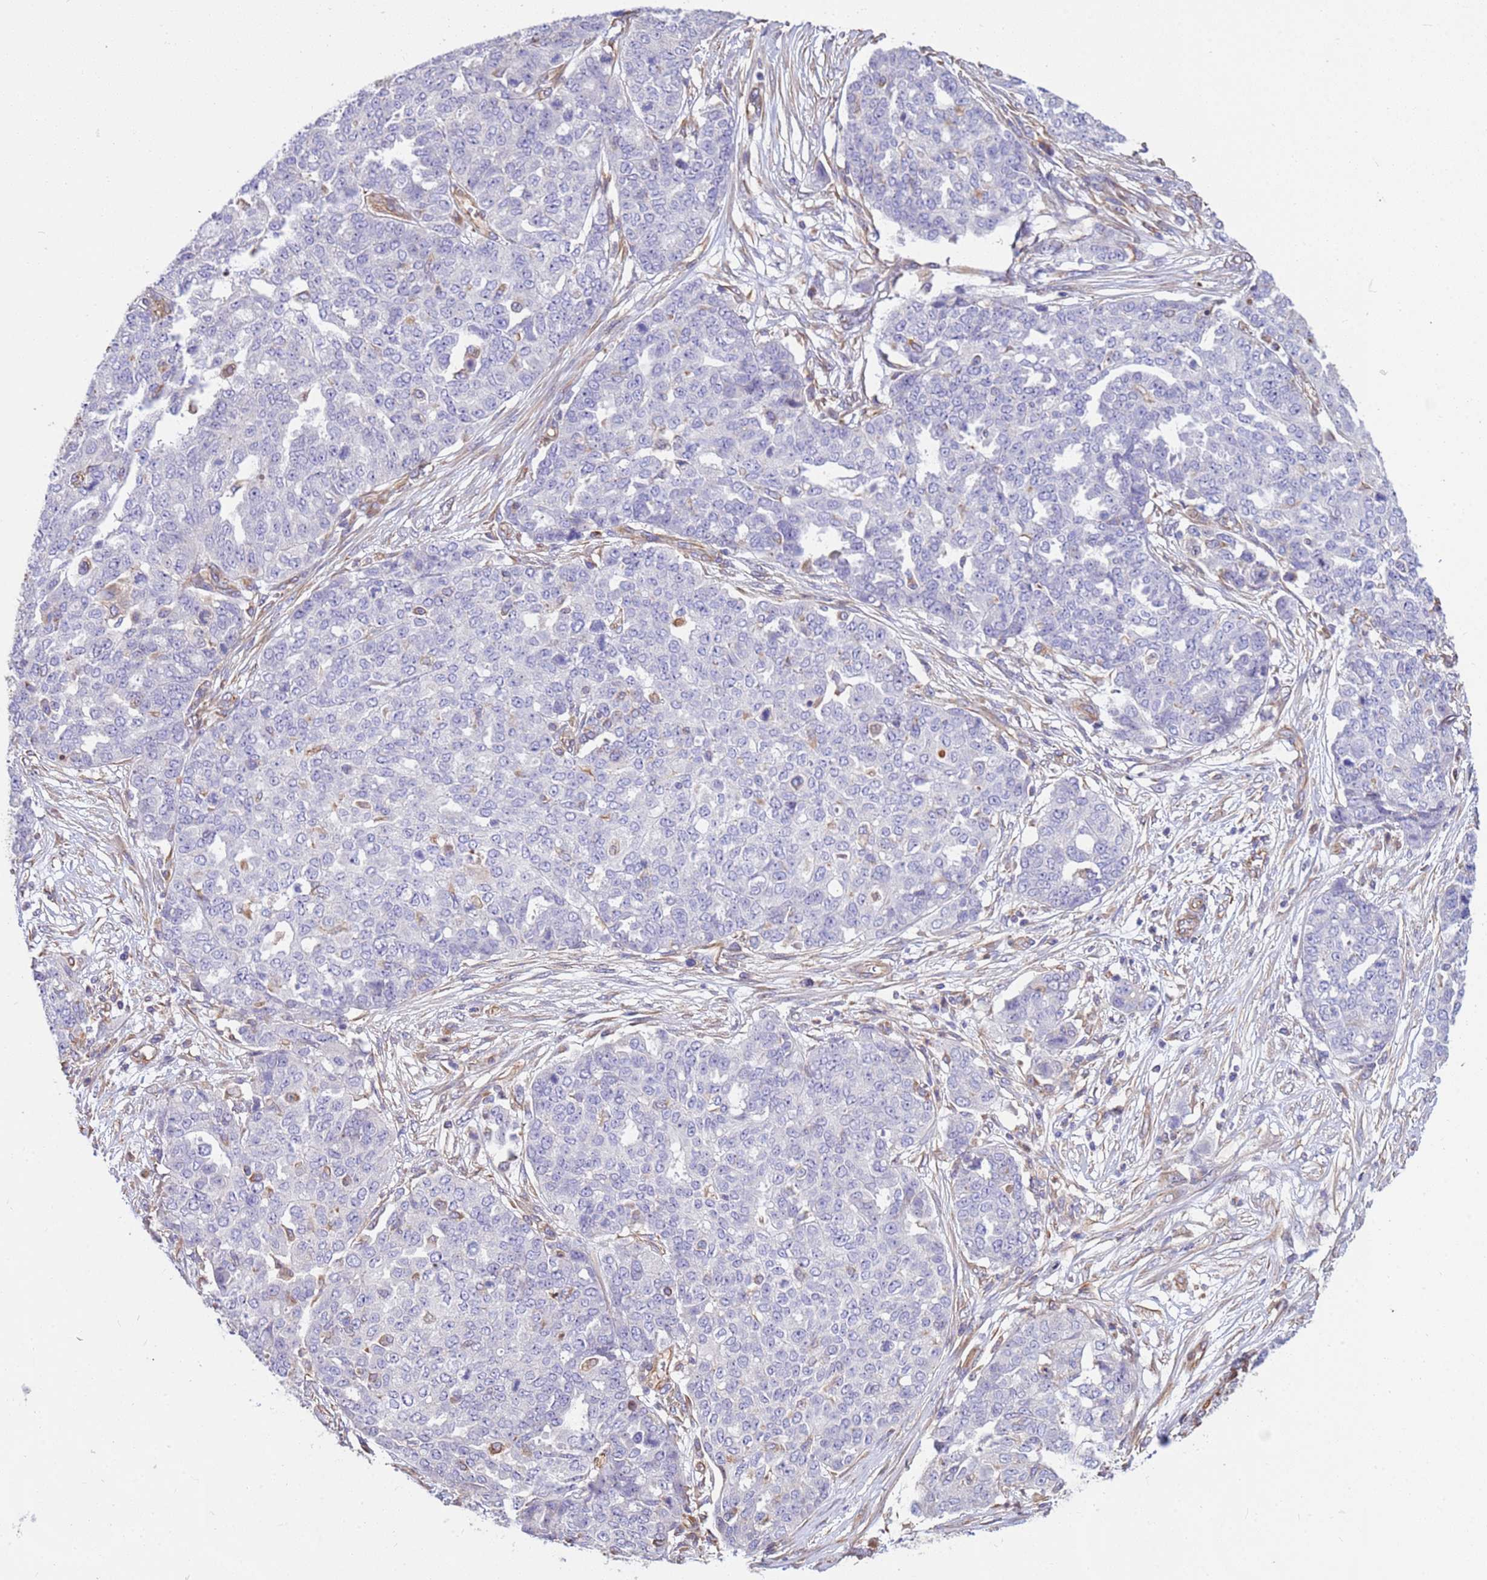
{"staining": {"intensity": "negative", "quantity": "none", "location": "none"}, "tissue": "ovarian cancer", "cell_type": "Tumor cells", "image_type": "cancer", "snomed": [{"axis": "morphology", "description": "Cystadenocarcinoma, serous, NOS"}, {"axis": "topography", "description": "Soft tissue"}, {"axis": "topography", "description": "Ovary"}], "caption": "This is an immunohistochemistry micrograph of ovarian cancer. There is no positivity in tumor cells.", "gene": "TCEAL3", "patient": {"sex": "female", "age": 57}}